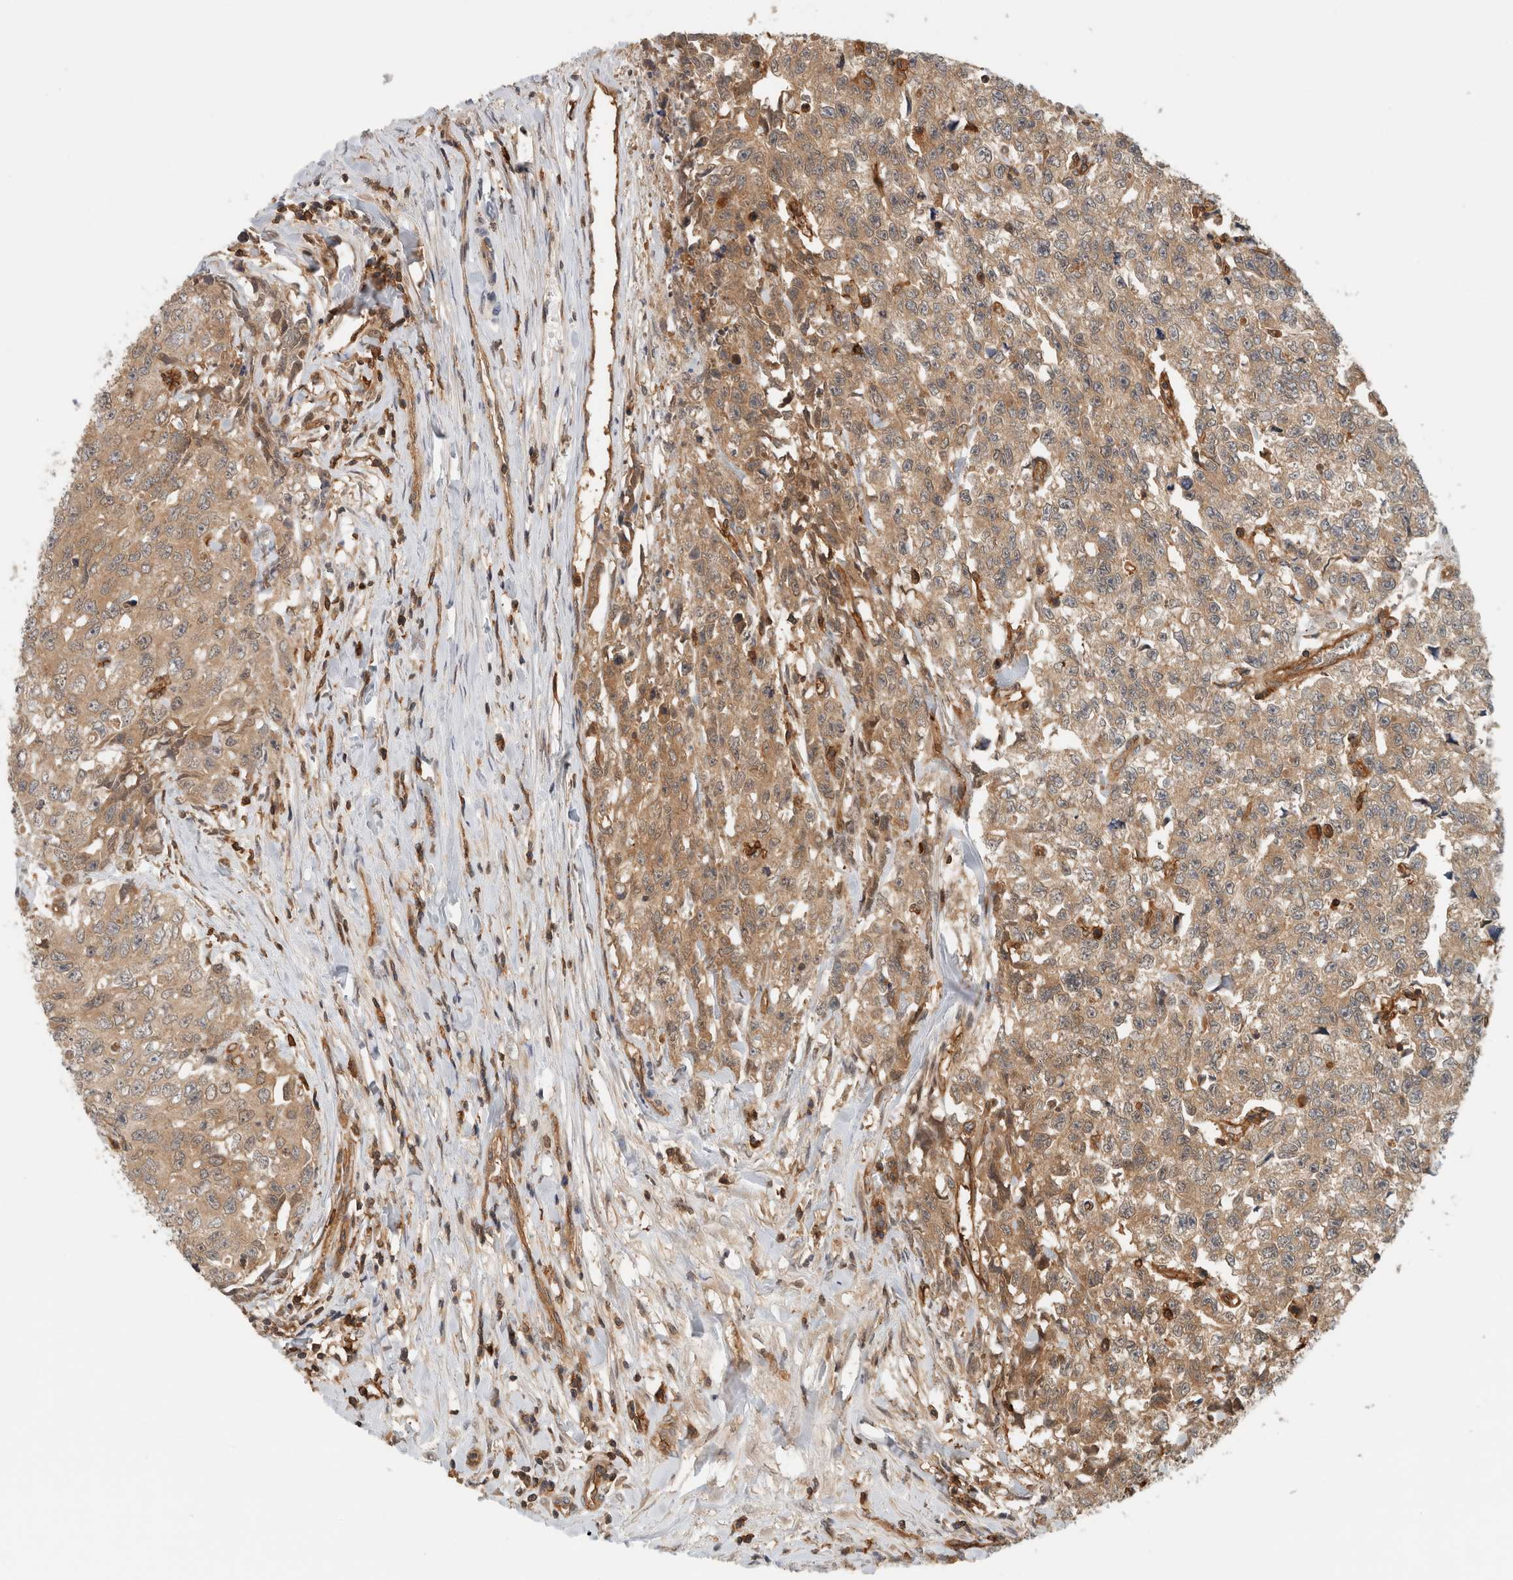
{"staining": {"intensity": "moderate", "quantity": ">75%", "location": "cytoplasmic/membranous"}, "tissue": "testis cancer", "cell_type": "Tumor cells", "image_type": "cancer", "snomed": [{"axis": "morphology", "description": "Carcinoma, Embryonal, NOS"}, {"axis": "topography", "description": "Testis"}], "caption": "Immunohistochemical staining of testis cancer displays medium levels of moderate cytoplasmic/membranous staining in about >75% of tumor cells. (IHC, brightfield microscopy, high magnification).", "gene": "PFDN4", "patient": {"sex": "male", "age": 28}}